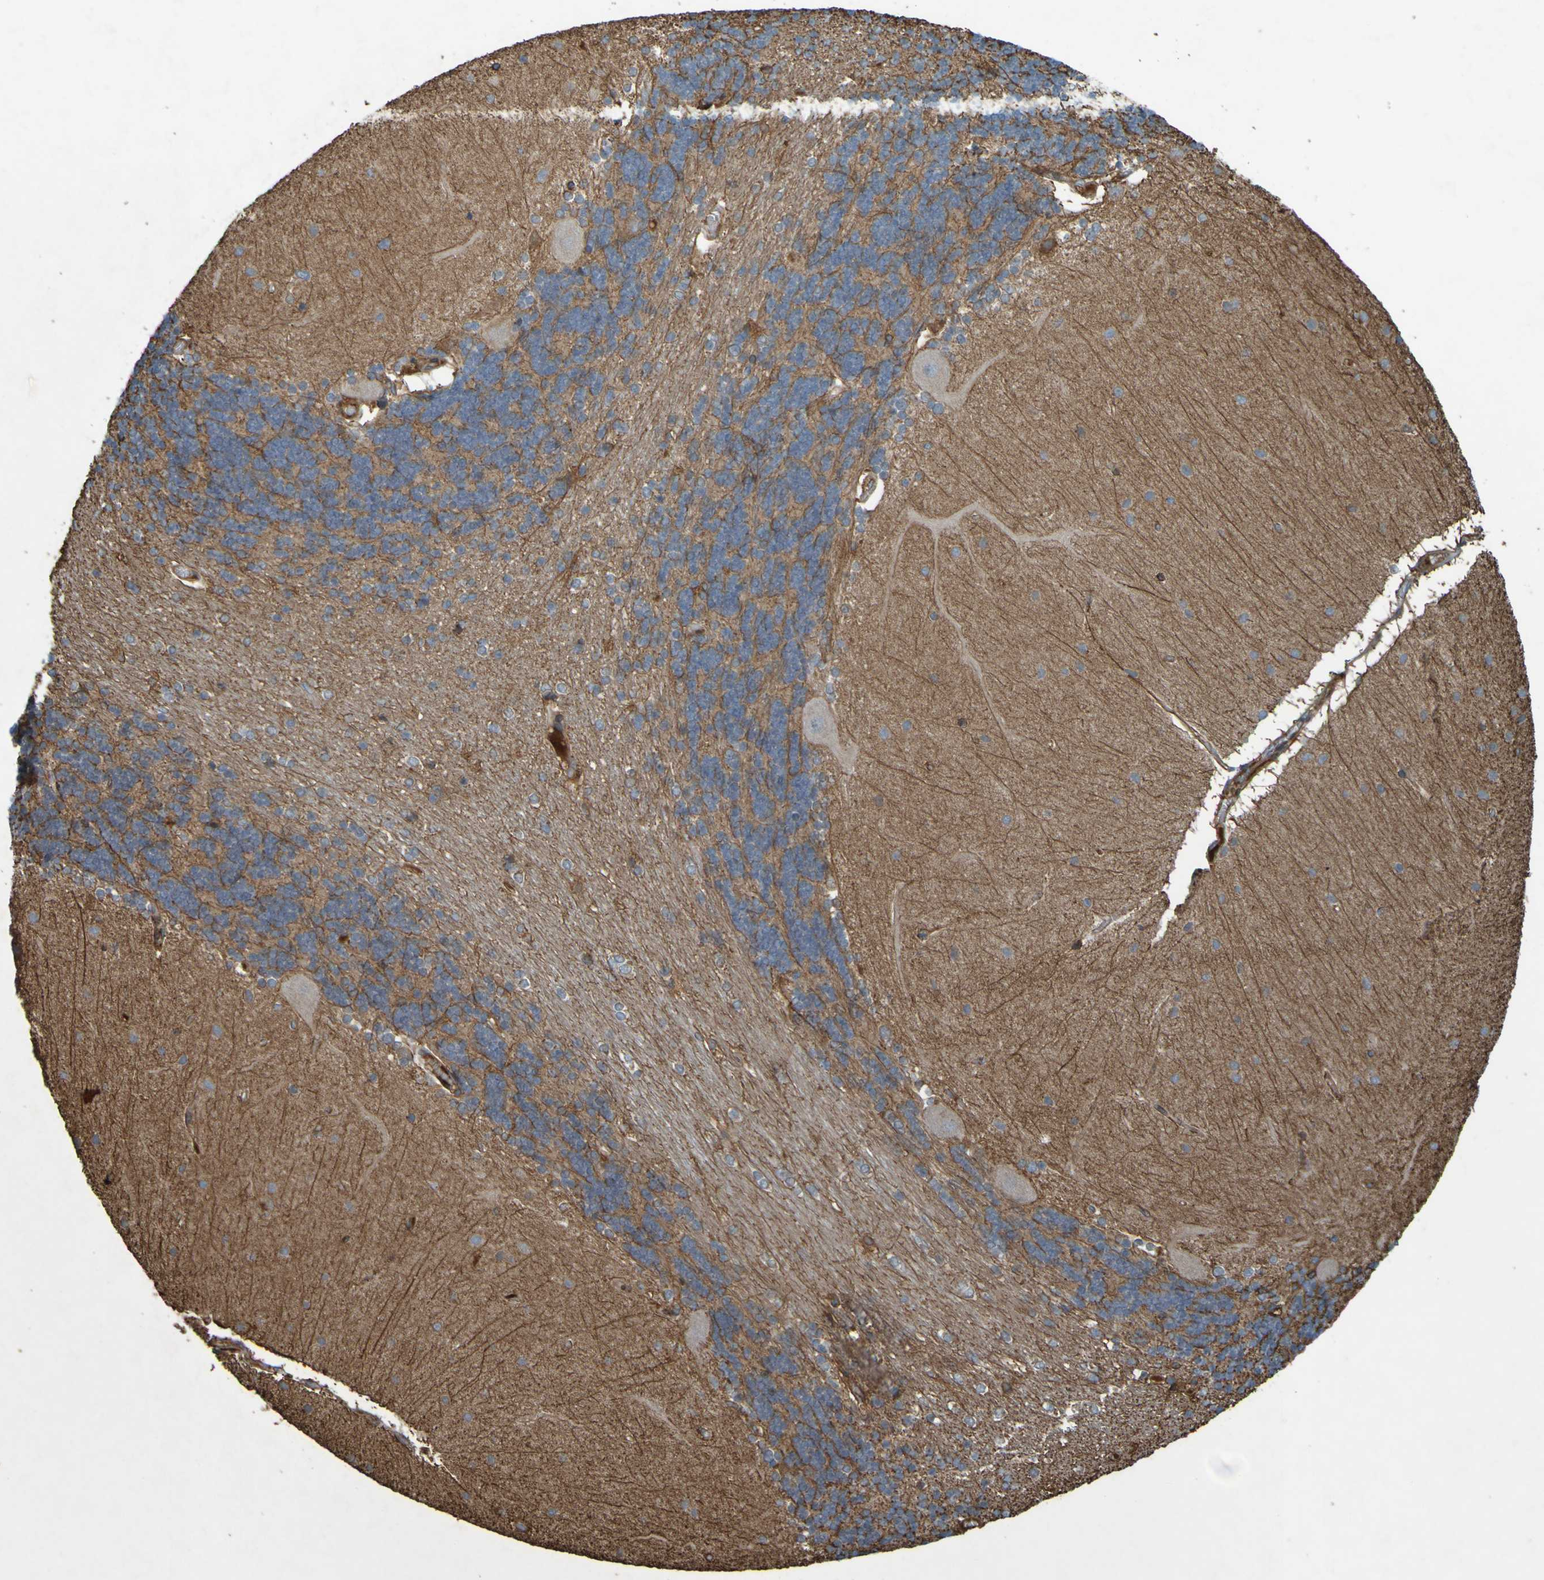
{"staining": {"intensity": "moderate", "quantity": ">75%", "location": "cytoplasmic/membranous"}, "tissue": "cerebellum", "cell_type": "Cells in granular layer", "image_type": "normal", "snomed": [{"axis": "morphology", "description": "Normal tissue, NOS"}, {"axis": "topography", "description": "Cerebellum"}], "caption": "Moderate cytoplasmic/membranous protein staining is seen in about >75% of cells in granular layer in cerebellum. The protein is shown in brown color, while the nuclei are stained blue.", "gene": "GUCY1A1", "patient": {"sex": "female", "age": 54}}